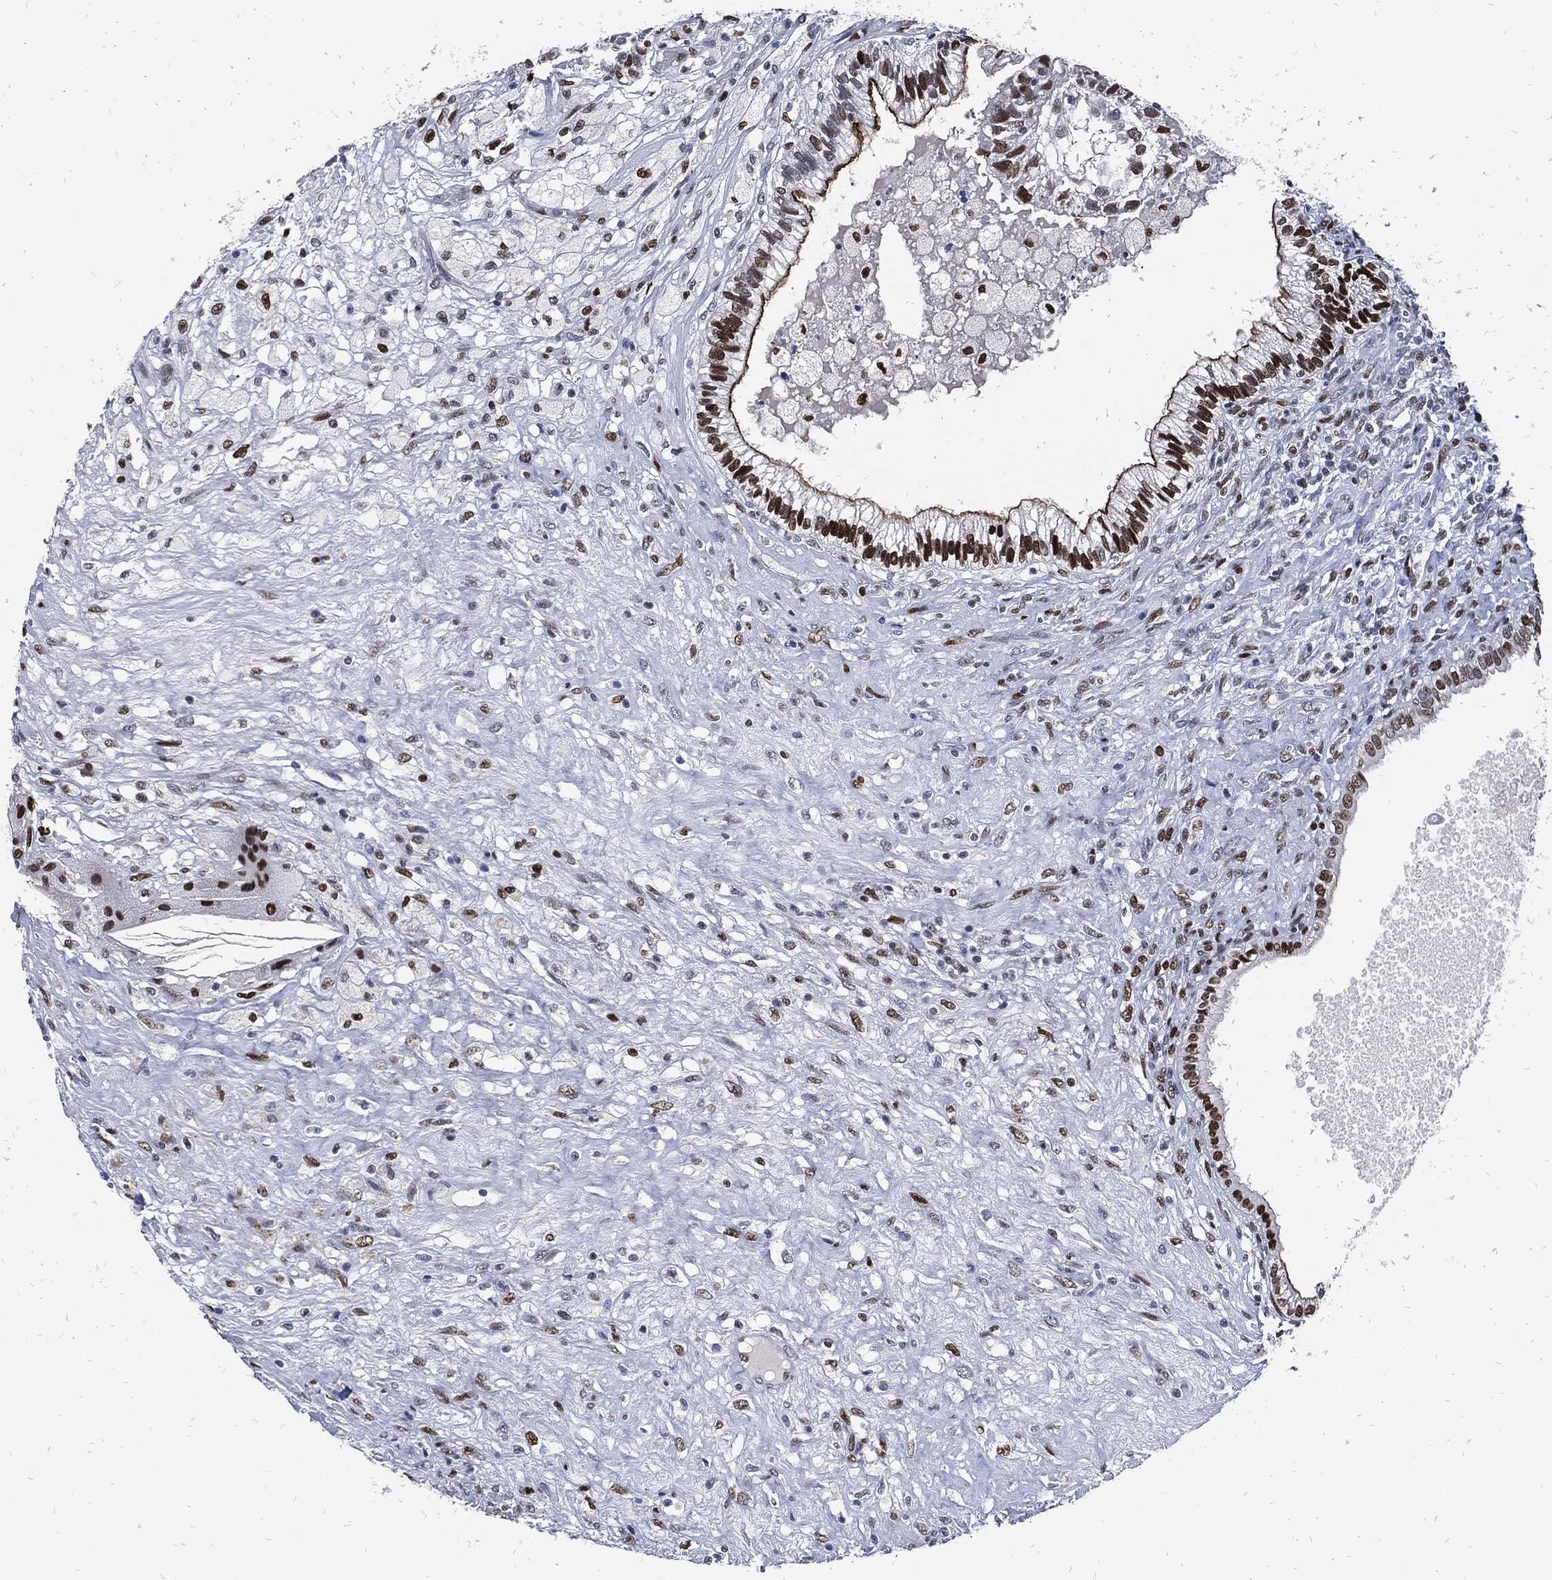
{"staining": {"intensity": "strong", "quantity": "25%-75%", "location": "nuclear"}, "tissue": "testis cancer", "cell_type": "Tumor cells", "image_type": "cancer", "snomed": [{"axis": "morphology", "description": "Seminoma, NOS"}, {"axis": "morphology", "description": "Carcinoma, Embryonal, NOS"}, {"axis": "topography", "description": "Testis"}], "caption": "There is high levels of strong nuclear staining in tumor cells of testis cancer, as demonstrated by immunohistochemical staining (brown color).", "gene": "JUN", "patient": {"sex": "male", "age": 41}}